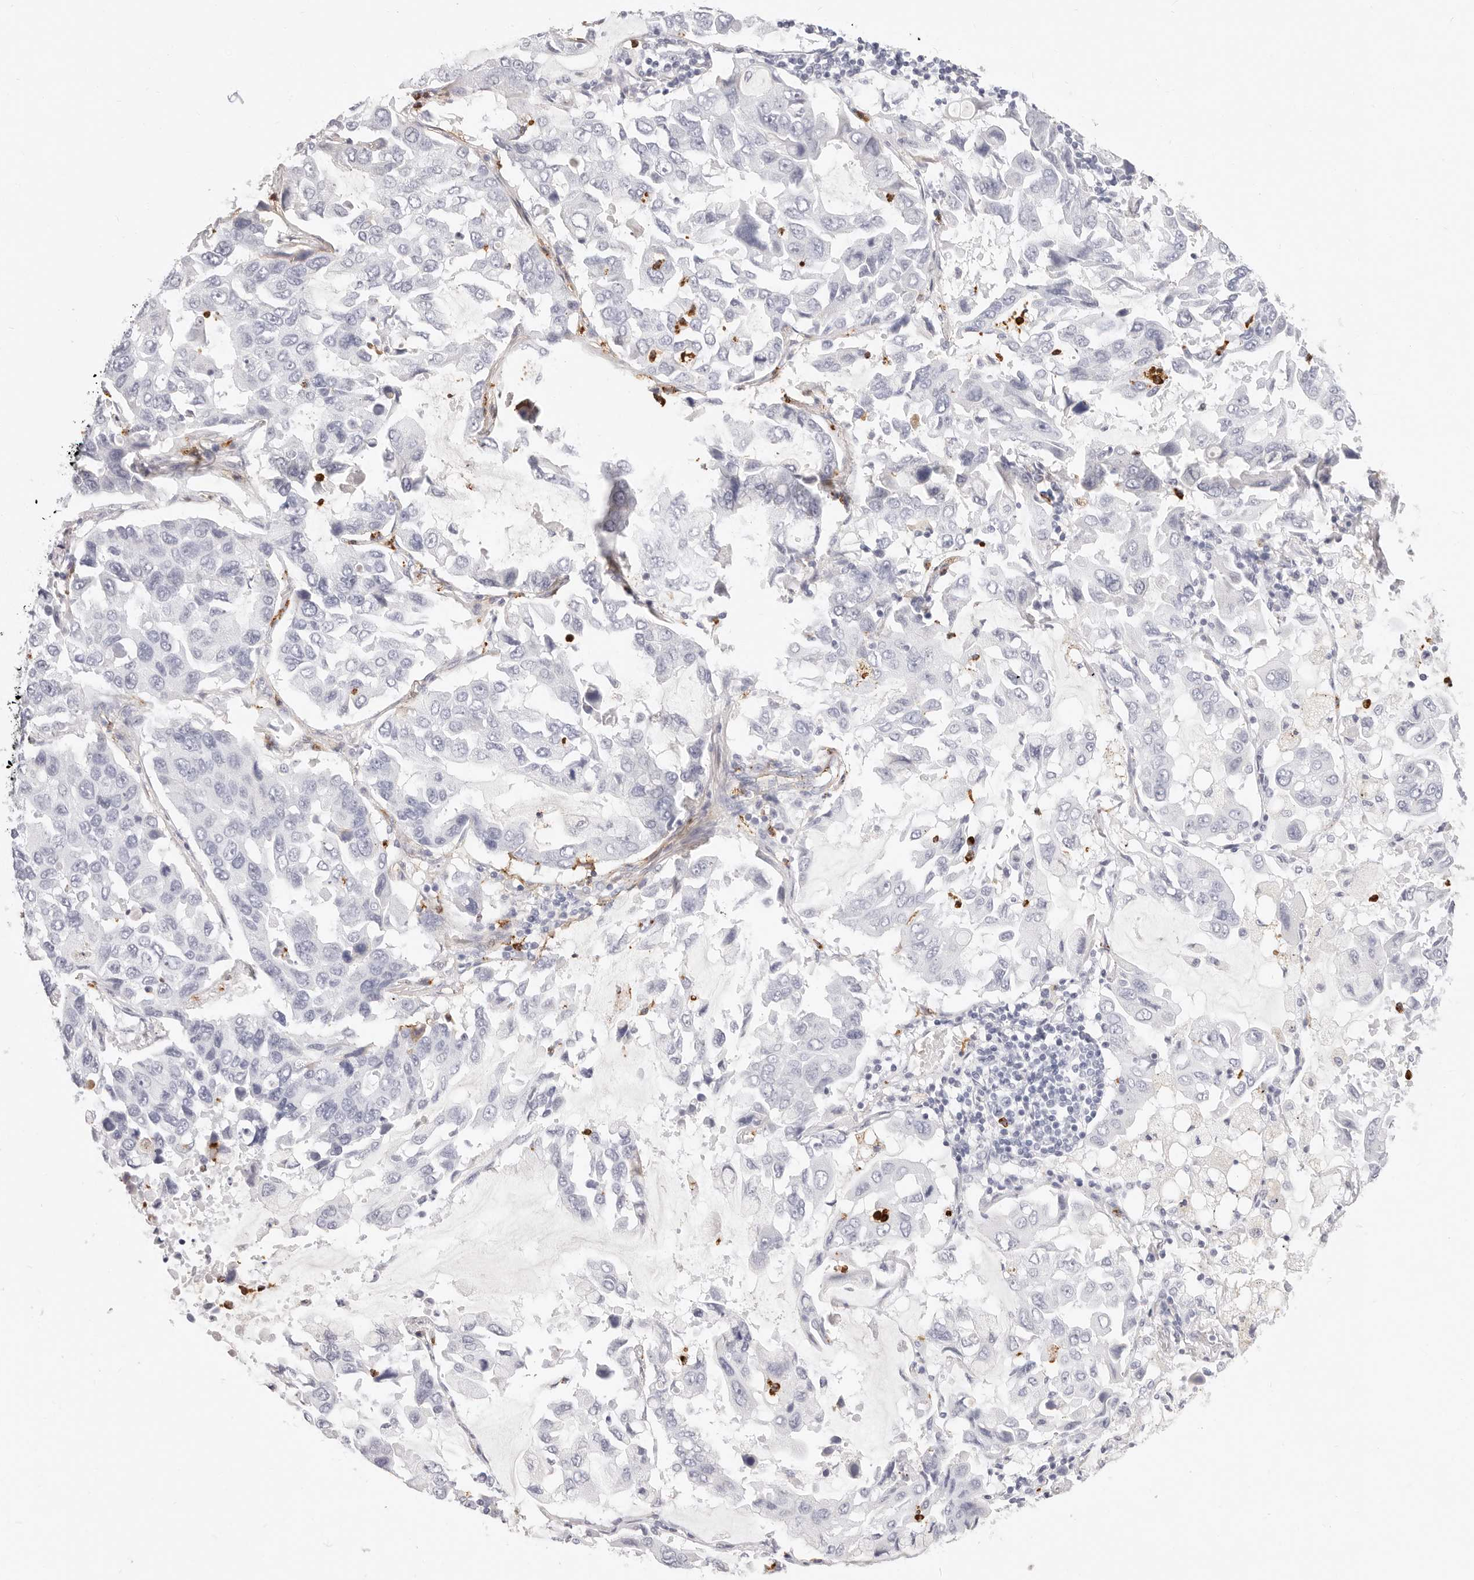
{"staining": {"intensity": "negative", "quantity": "none", "location": "none"}, "tissue": "lung cancer", "cell_type": "Tumor cells", "image_type": "cancer", "snomed": [{"axis": "morphology", "description": "Adenocarcinoma, NOS"}, {"axis": "topography", "description": "Lung"}], "caption": "Immunohistochemistry (IHC) micrograph of neoplastic tissue: human lung cancer (adenocarcinoma) stained with DAB reveals no significant protein expression in tumor cells. (DAB (3,3'-diaminobenzidine) immunohistochemistry (IHC) visualized using brightfield microscopy, high magnification).", "gene": "CAMP", "patient": {"sex": "male", "age": 64}}